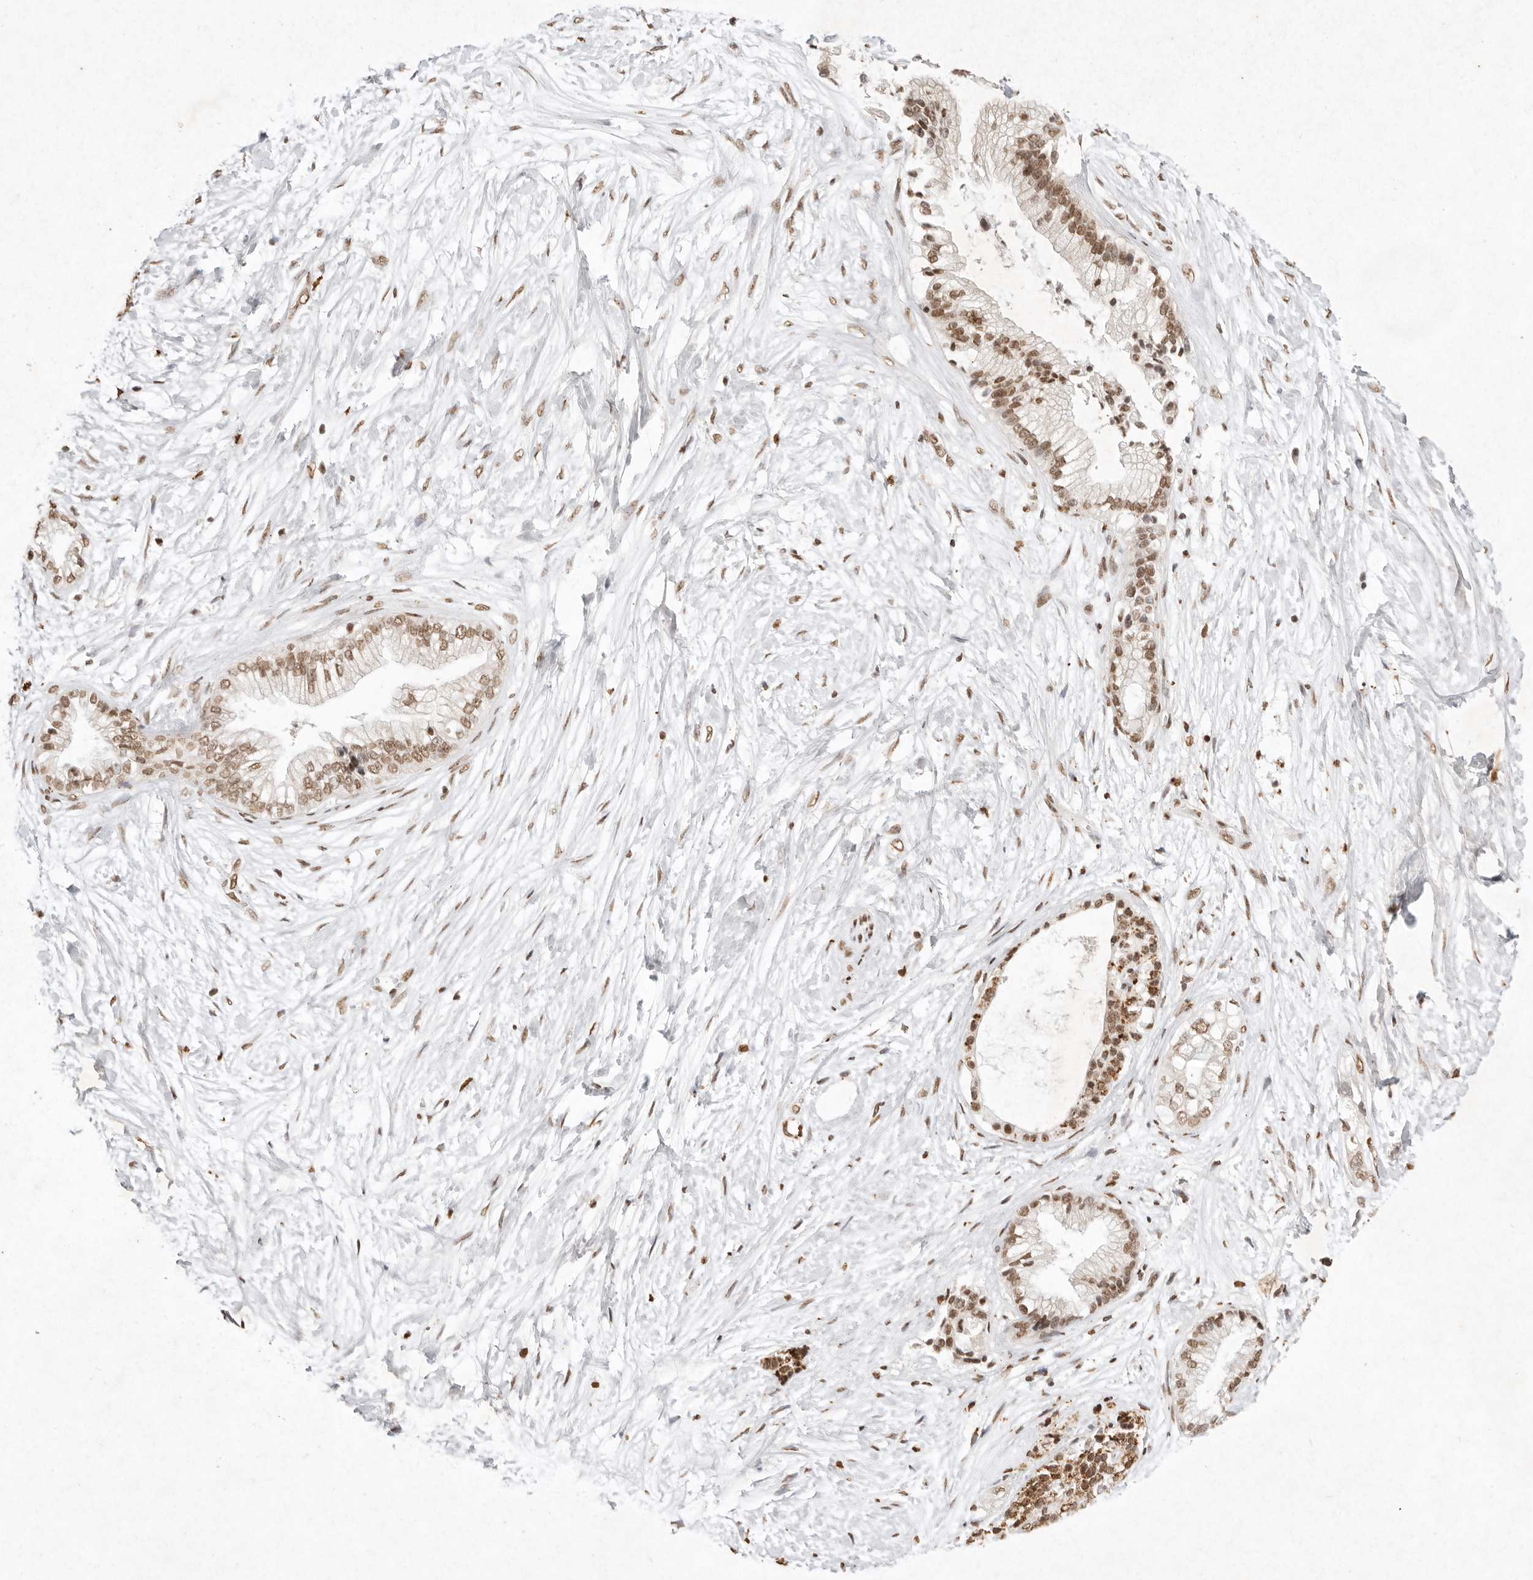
{"staining": {"intensity": "moderate", "quantity": ">75%", "location": "nuclear"}, "tissue": "pancreatic cancer", "cell_type": "Tumor cells", "image_type": "cancer", "snomed": [{"axis": "morphology", "description": "Adenocarcinoma, NOS"}, {"axis": "topography", "description": "Pancreas"}], "caption": "IHC image of human pancreatic cancer stained for a protein (brown), which demonstrates medium levels of moderate nuclear positivity in approximately >75% of tumor cells.", "gene": "NKX3-2", "patient": {"sex": "male", "age": 68}}